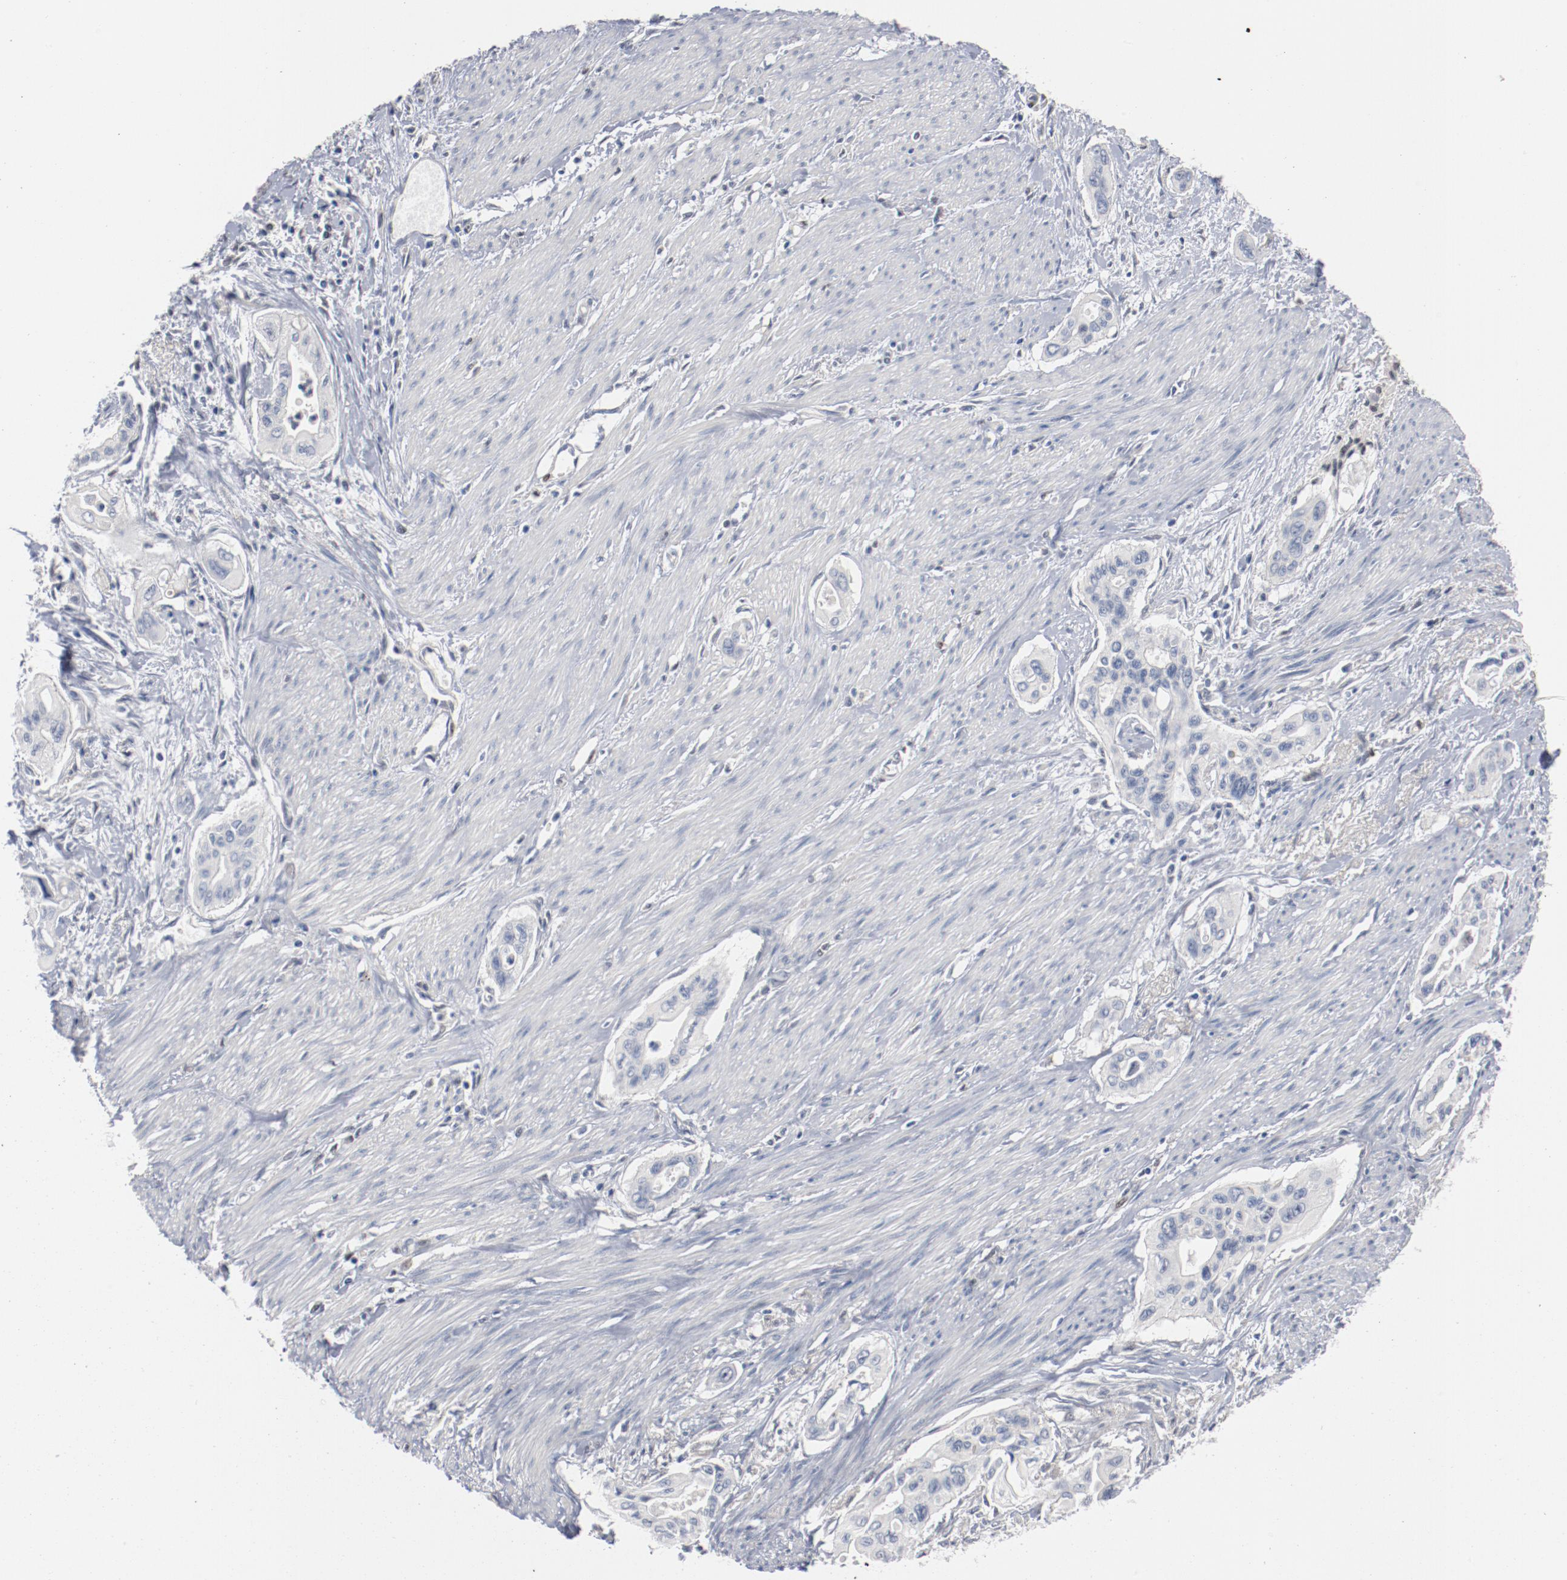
{"staining": {"intensity": "negative", "quantity": "none", "location": "none"}, "tissue": "pancreatic cancer", "cell_type": "Tumor cells", "image_type": "cancer", "snomed": [{"axis": "morphology", "description": "Adenocarcinoma, NOS"}, {"axis": "topography", "description": "Pancreas"}], "caption": "Immunohistochemistry (IHC) histopathology image of human pancreatic cancer stained for a protein (brown), which shows no staining in tumor cells. Nuclei are stained in blue.", "gene": "ZEB2", "patient": {"sex": "male", "age": 77}}